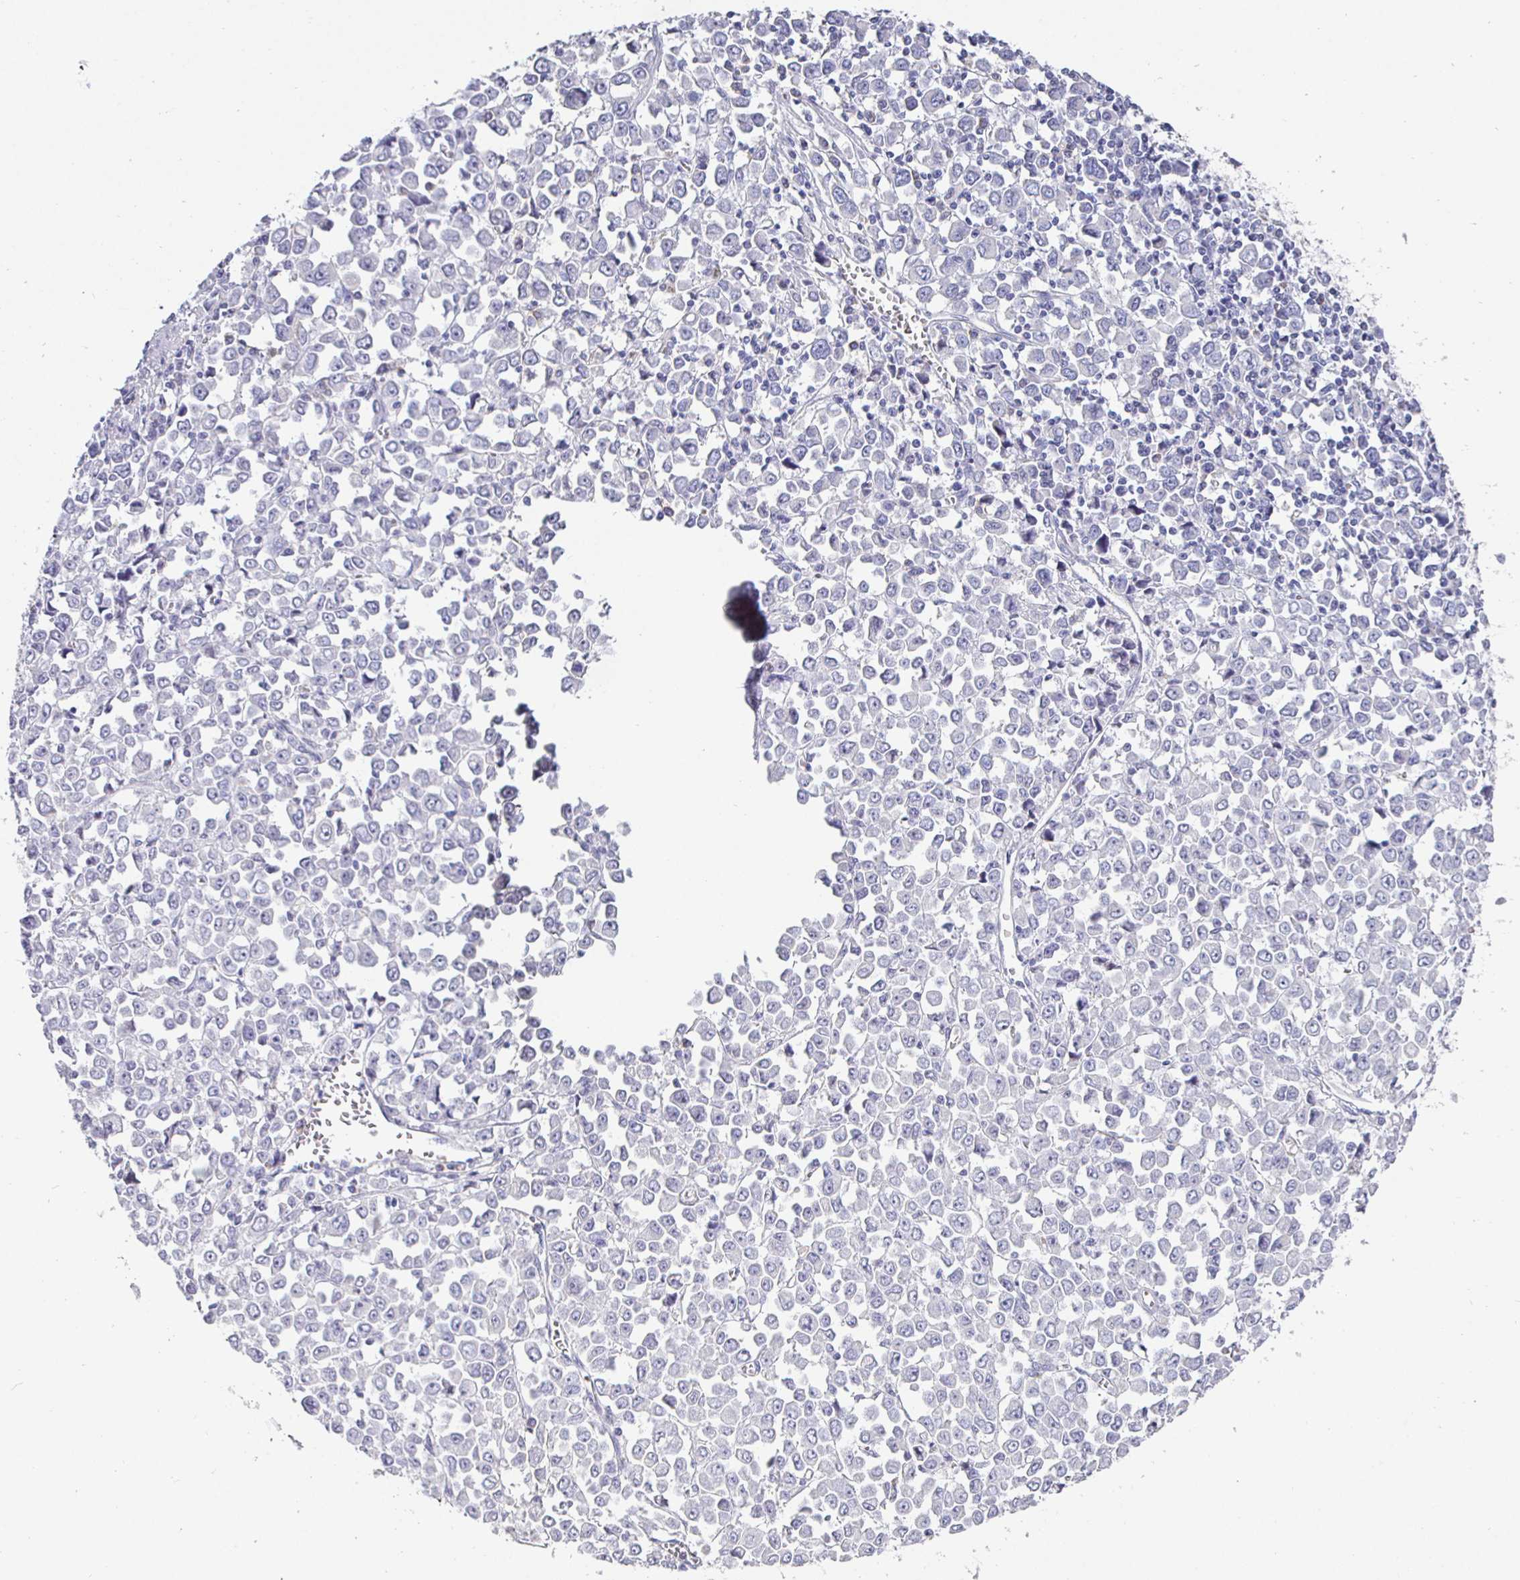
{"staining": {"intensity": "negative", "quantity": "none", "location": "none"}, "tissue": "stomach cancer", "cell_type": "Tumor cells", "image_type": "cancer", "snomed": [{"axis": "morphology", "description": "Adenocarcinoma, NOS"}, {"axis": "topography", "description": "Stomach, upper"}], "caption": "Immunohistochemical staining of stomach cancer reveals no significant expression in tumor cells.", "gene": "SIRPA", "patient": {"sex": "male", "age": 70}}